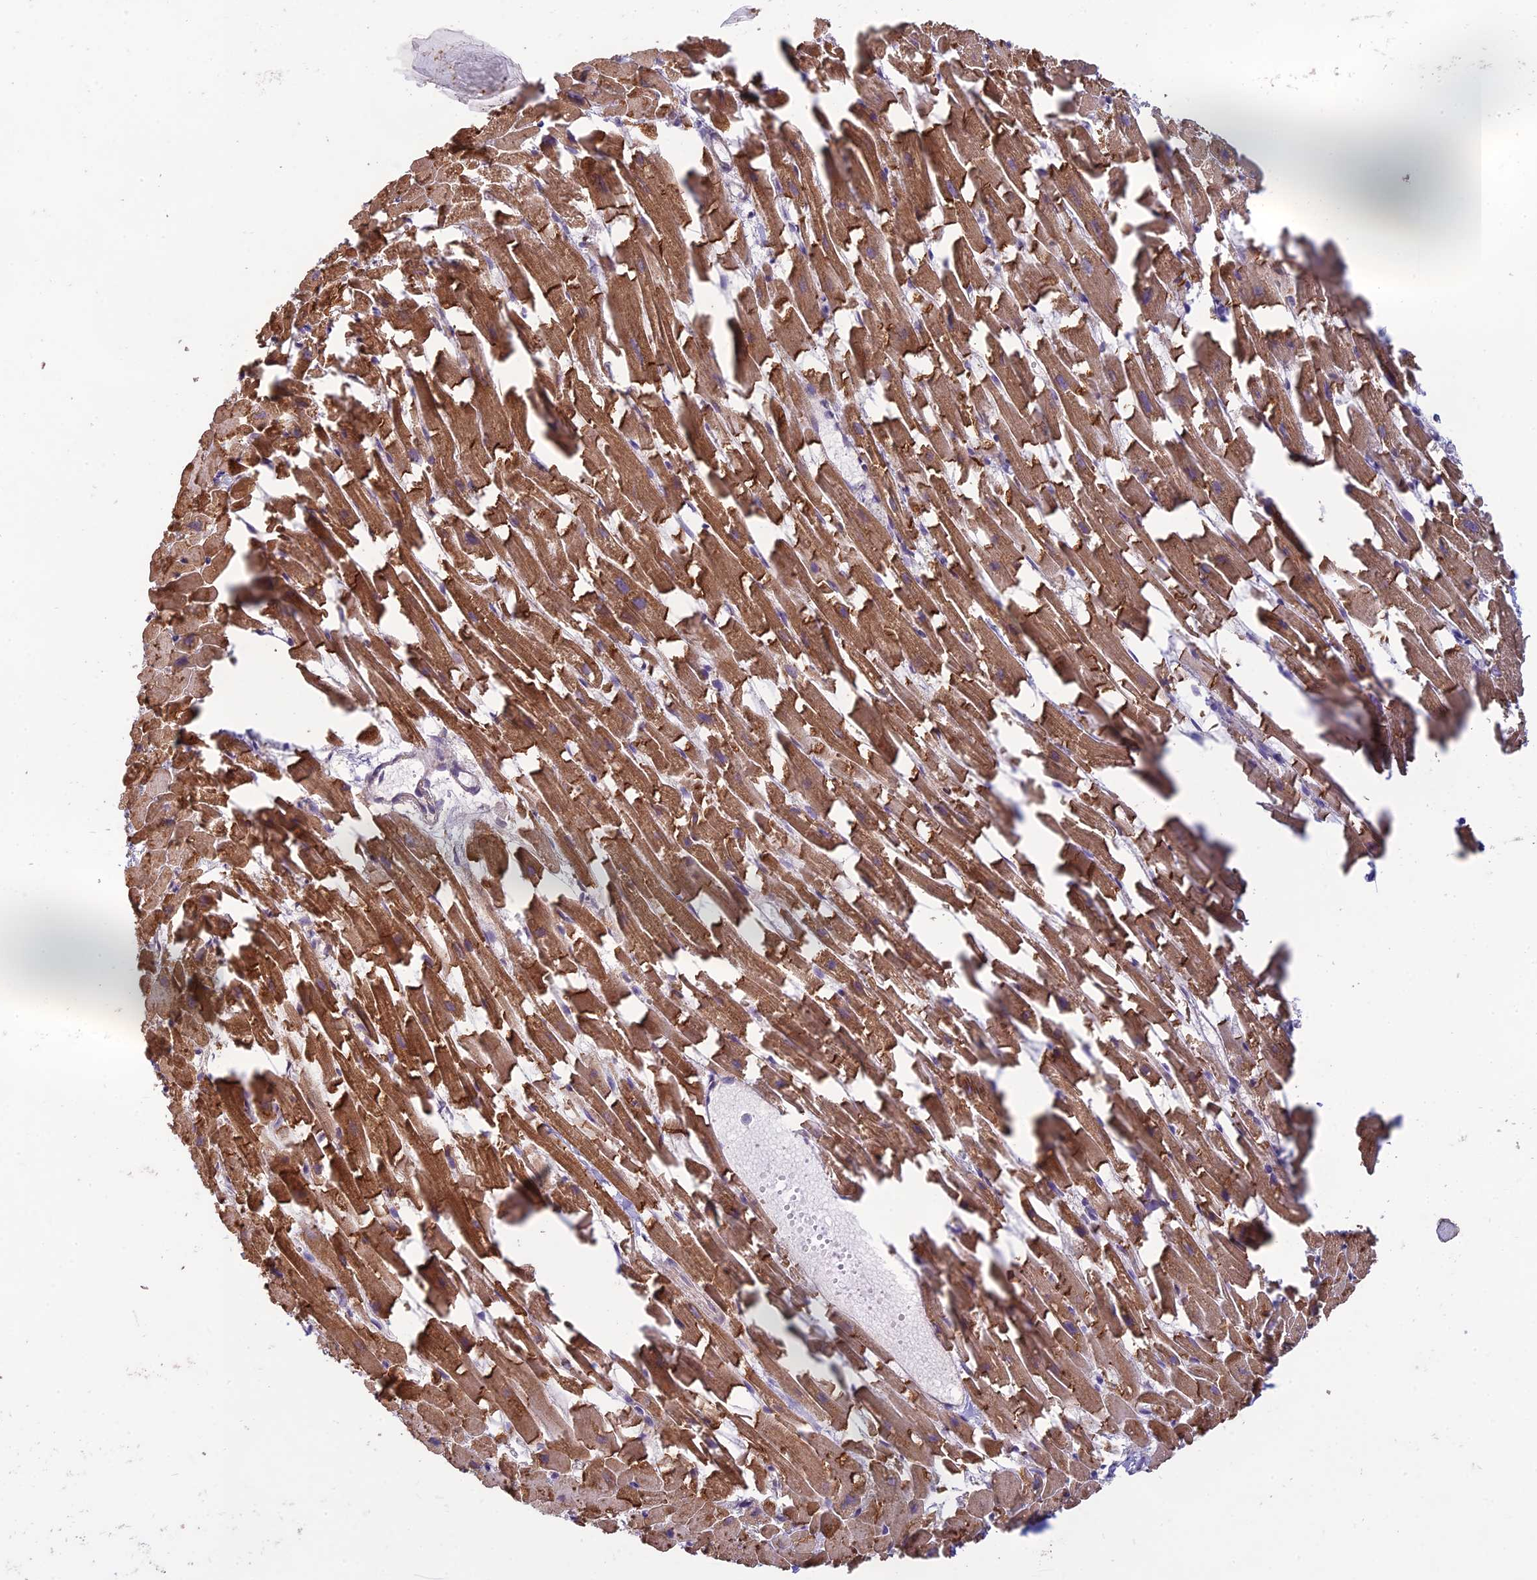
{"staining": {"intensity": "moderate", "quantity": ">75%", "location": "cytoplasmic/membranous"}, "tissue": "heart muscle", "cell_type": "Cardiomyocytes", "image_type": "normal", "snomed": [{"axis": "morphology", "description": "Normal tissue, NOS"}, {"axis": "topography", "description": "Heart"}], "caption": "Protein staining reveals moderate cytoplasmic/membranous staining in approximately >75% of cardiomyocytes in unremarkable heart muscle.", "gene": "MRNIP", "patient": {"sex": "female", "age": 64}}